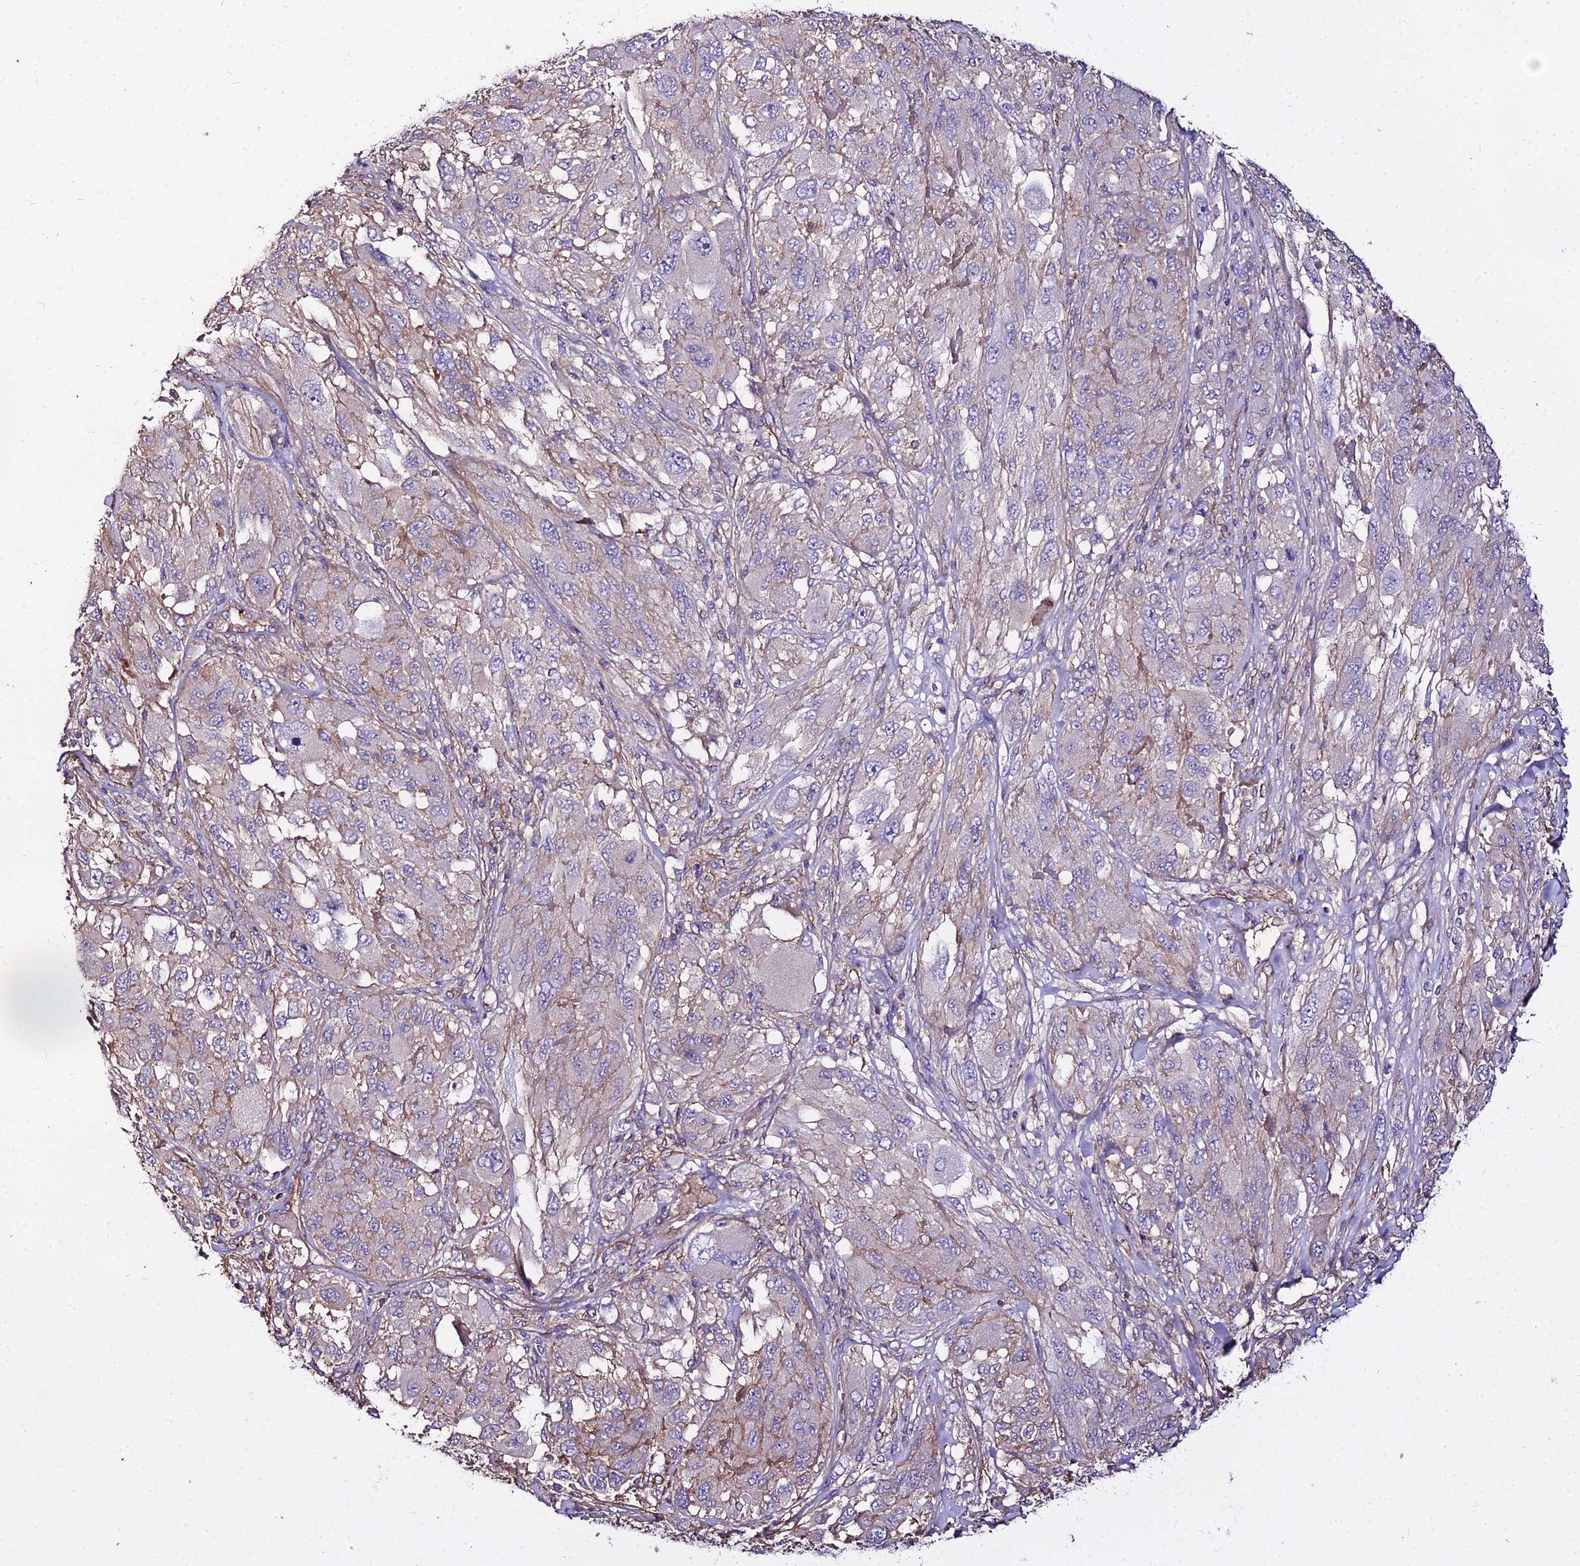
{"staining": {"intensity": "negative", "quantity": "none", "location": "none"}, "tissue": "melanoma", "cell_type": "Tumor cells", "image_type": "cancer", "snomed": [{"axis": "morphology", "description": "Malignant melanoma, NOS"}, {"axis": "topography", "description": "Skin"}], "caption": "High power microscopy photomicrograph of an immunohistochemistry (IHC) micrograph of malignant melanoma, revealing no significant expression in tumor cells. The staining was performed using DAB to visualize the protein expression in brown, while the nuclei were stained in blue with hematoxylin (Magnification: 20x).", "gene": "GLYAT", "patient": {"sex": "female", "age": 91}}